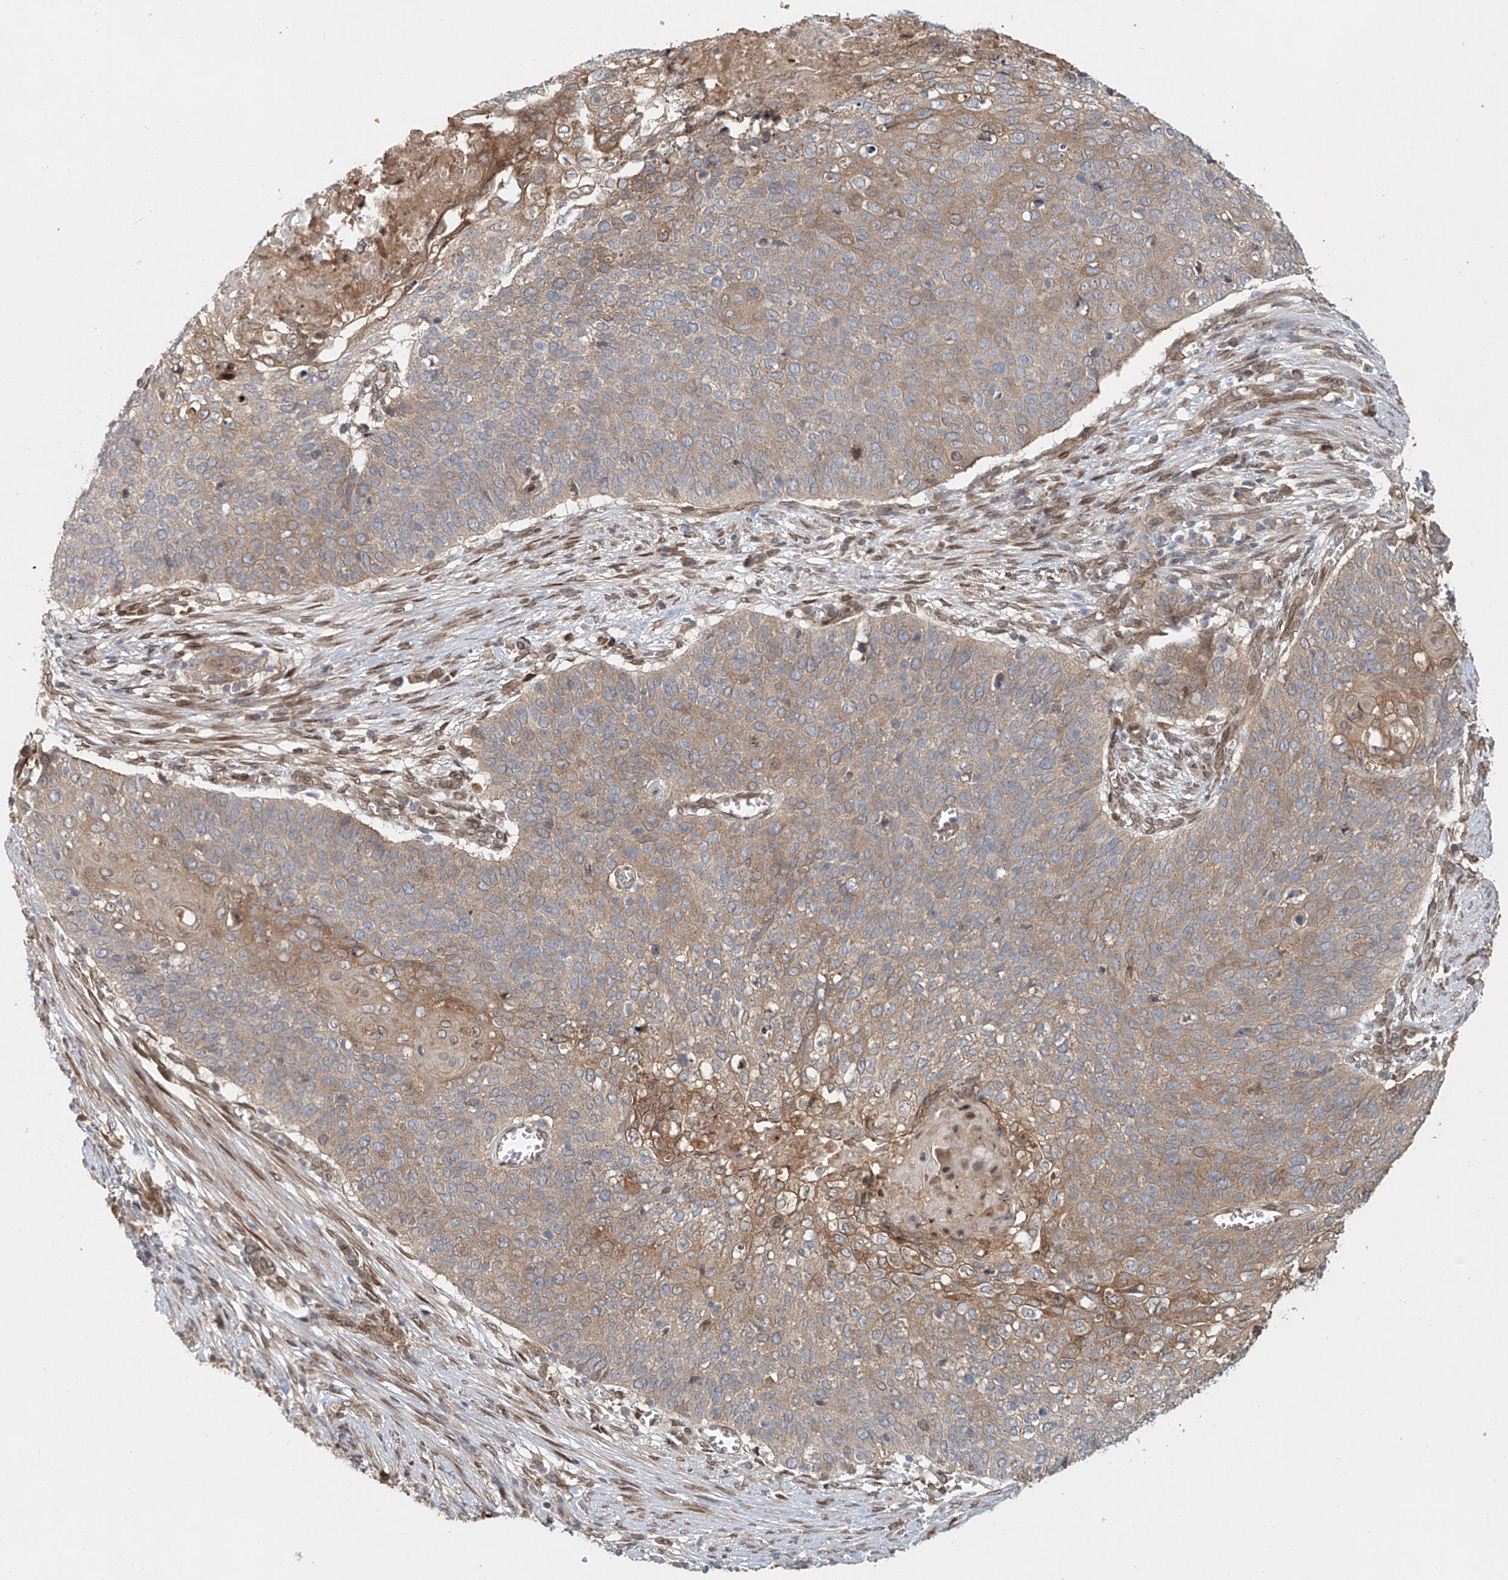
{"staining": {"intensity": "weak", "quantity": "25%-75%", "location": "cytoplasmic/membranous"}, "tissue": "cervical cancer", "cell_type": "Tumor cells", "image_type": "cancer", "snomed": [{"axis": "morphology", "description": "Squamous cell carcinoma, NOS"}, {"axis": "topography", "description": "Cervix"}], "caption": "This is a micrograph of immunohistochemistry (IHC) staining of cervical cancer (squamous cell carcinoma), which shows weak expression in the cytoplasmic/membranous of tumor cells.", "gene": "SASH1", "patient": {"sex": "female", "age": 39}}